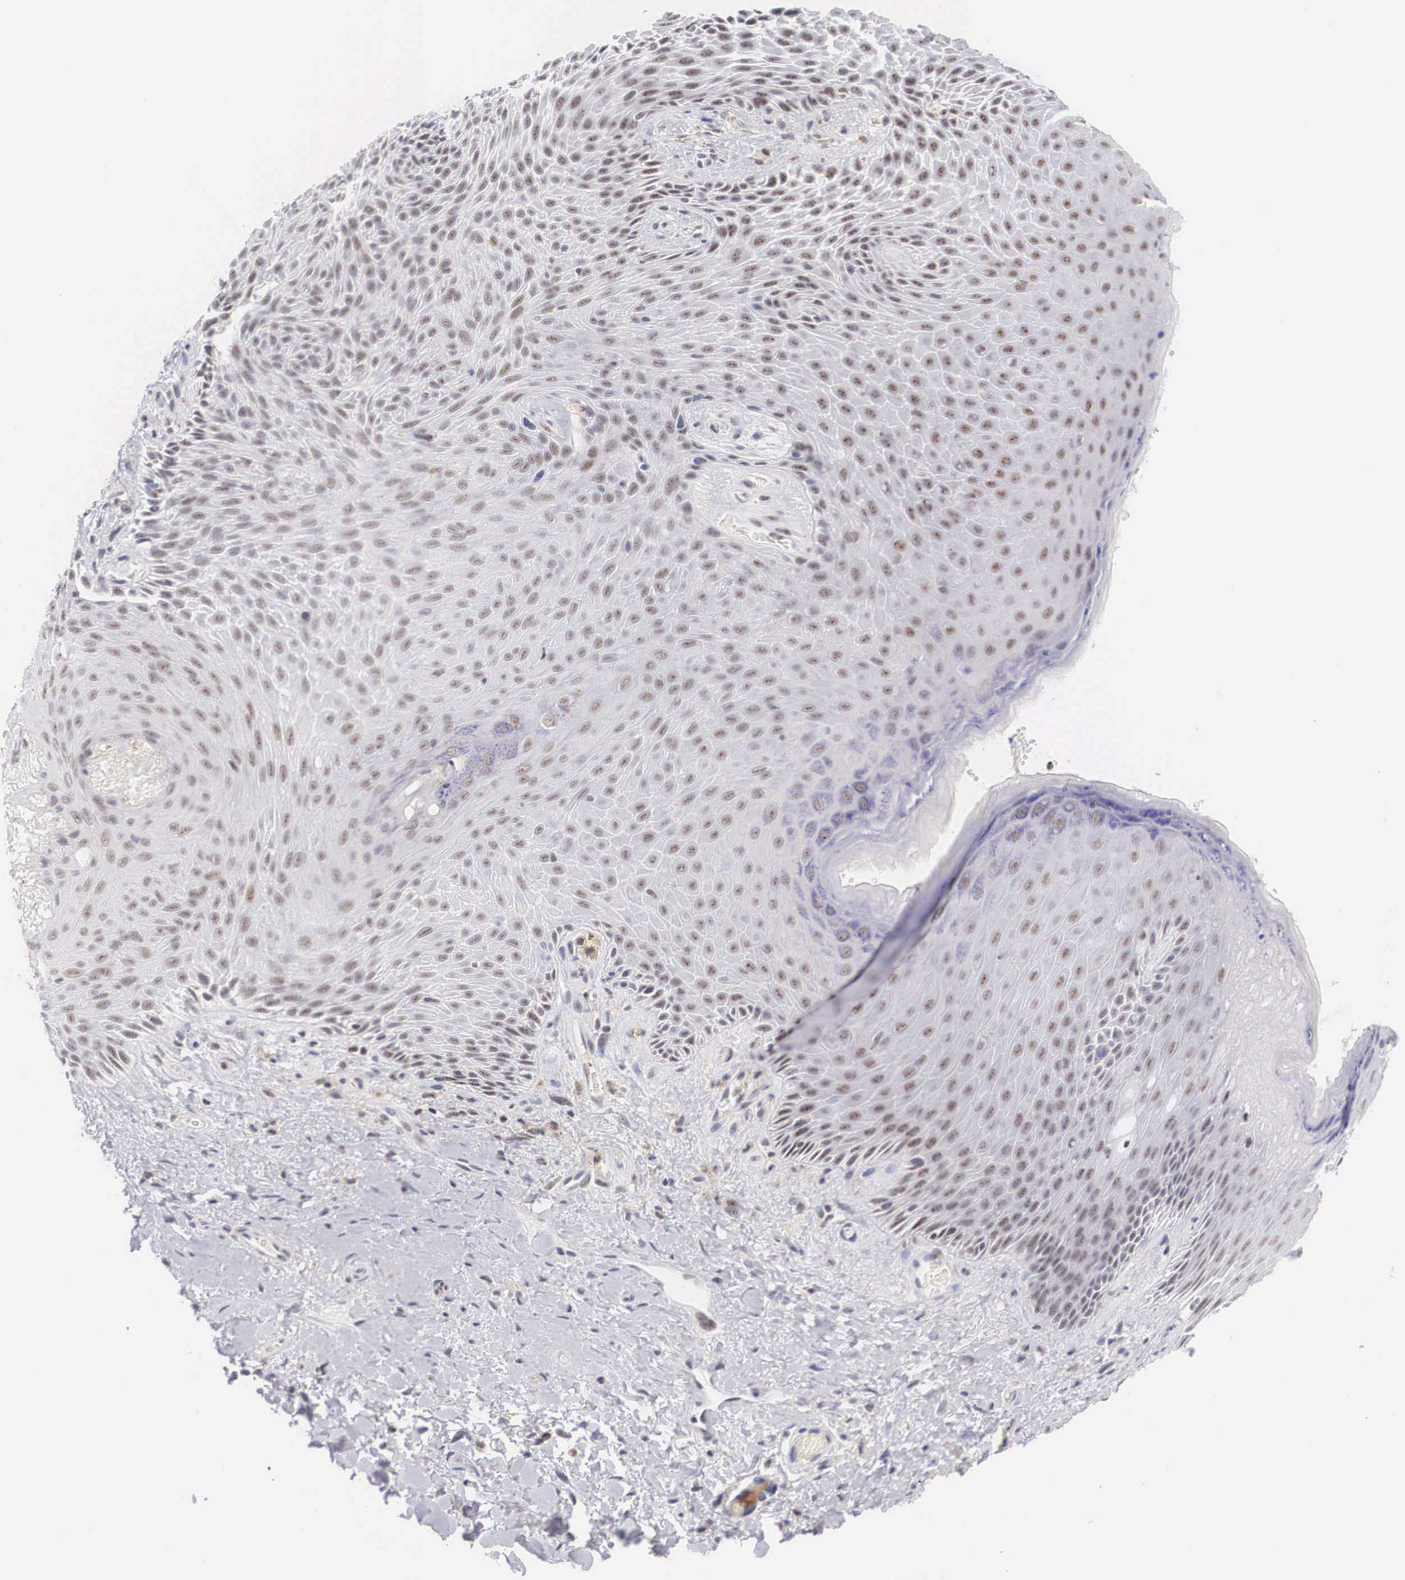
{"staining": {"intensity": "negative", "quantity": "none", "location": "none"}, "tissue": "skin", "cell_type": "Epidermal cells", "image_type": "normal", "snomed": [{"axis": "morphology", "description": "Normal tissue, NOS"}, {"axis": "topography", "description": "Anal"}], "caption": "A high-resolution histopathology image shows immunohistochemistry staining of unremarkable skin, which shows no significant staining in epidermal cells. (Brightfield microscopy of DAB (3,3'-diaminobenzidine) immunohistochemistry (IHC) at high magnification).", "gene": "FAM47A", "patient": {"sex": "male", "age": 78}}